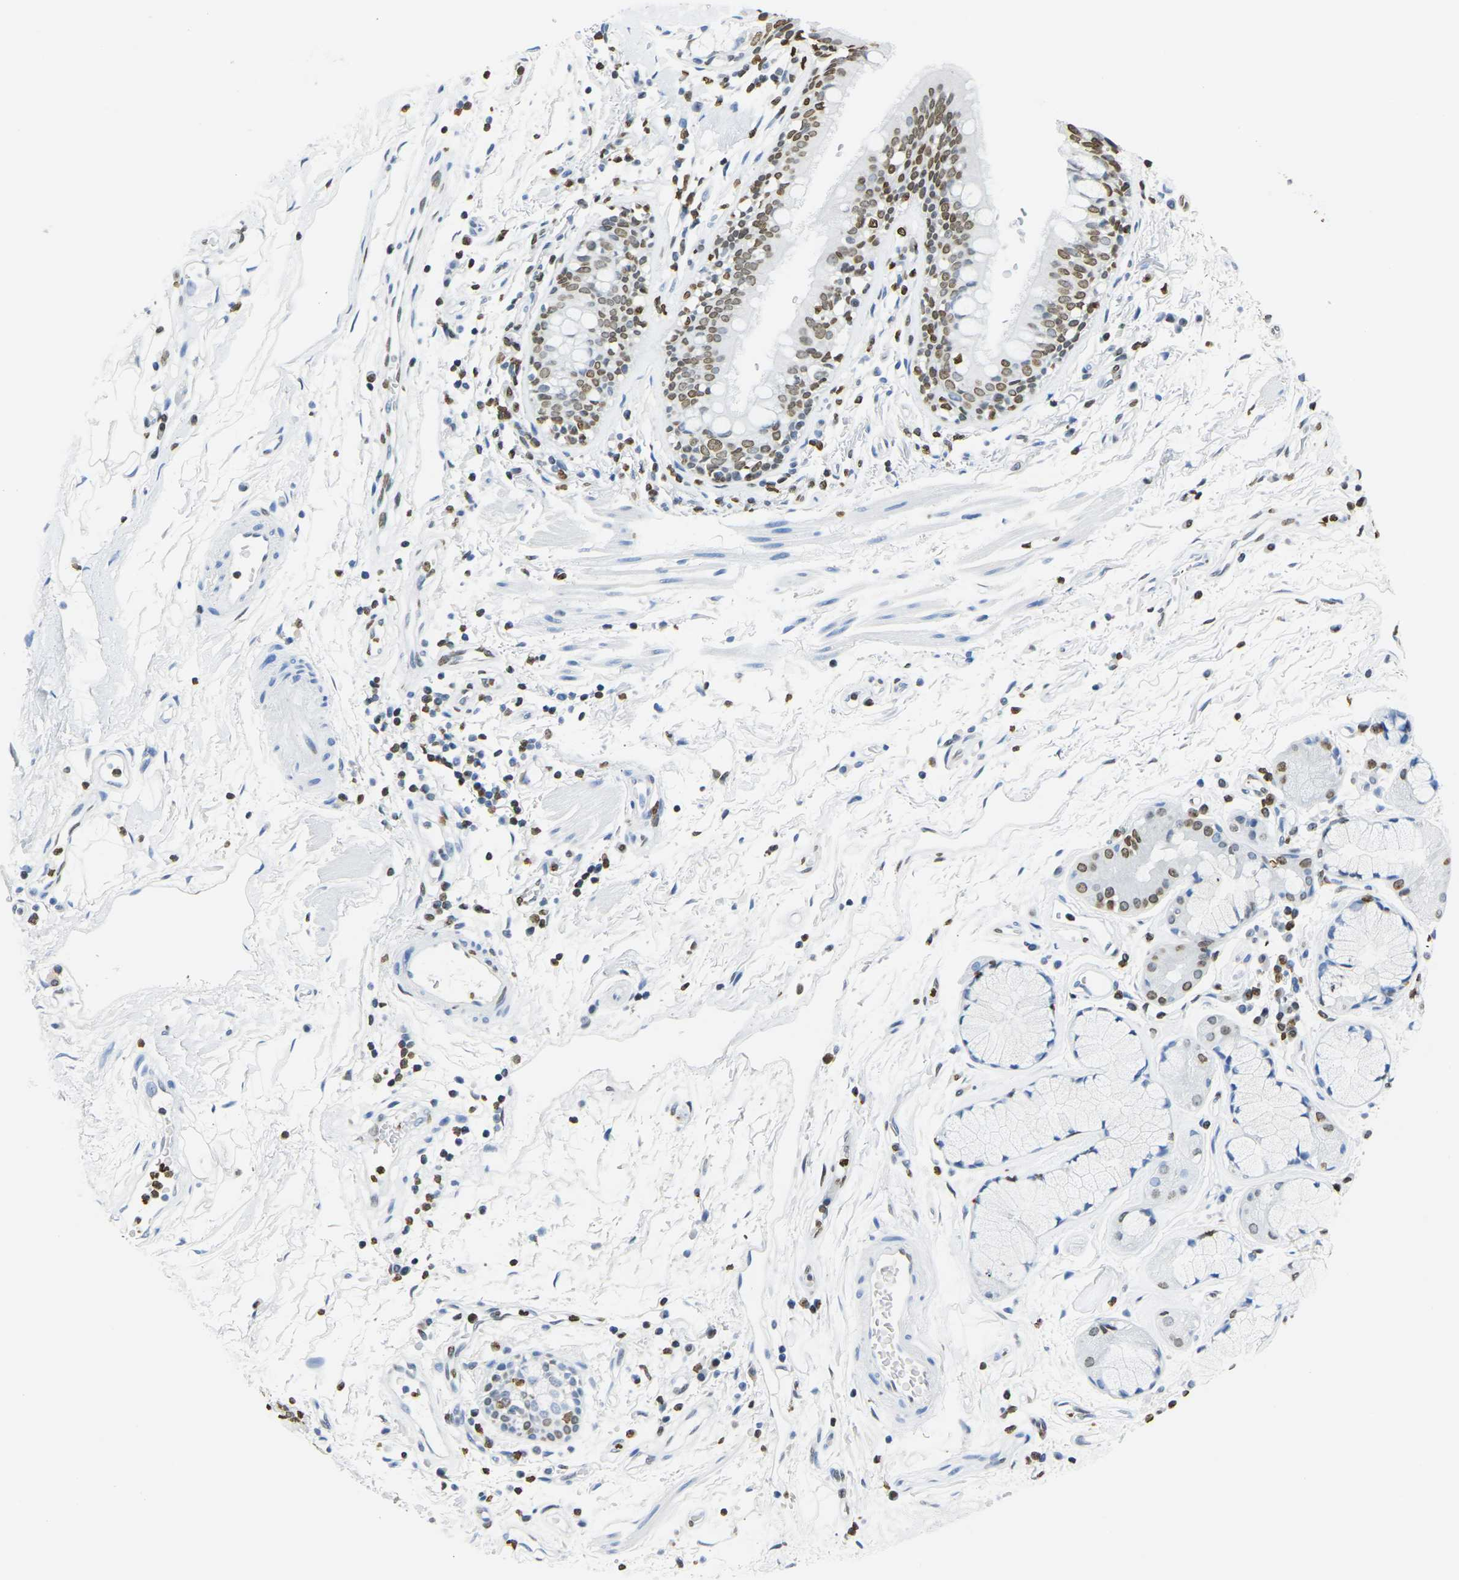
{"staining": {"intensity": "strong", "quantity": ">75%", "location": "nuclear"}, "tissue": "bronchus", "cell_type": "Respiratory epithelial cells", "image_type": "normal", "snomed": [{"axis": "morphology", "description": "Normal tissue, NOS"}, {"axis": "morphology", "description": "Inflammation, NOS"}, {"axis": "topography", "description": "Cartilage tissue"}, {"axis": "topography", "description": "Bronchus"}], "caption": "This micrograph reveals unremarkable bronchus stained with IHC to label a protein in brown. The nuclear of respiratory epithelial cells show strong positivity for the protein. Nuclei are counter-stained blue.", "gene": "DRAXIN", "patient": {"sex": "male", "age": 77}}